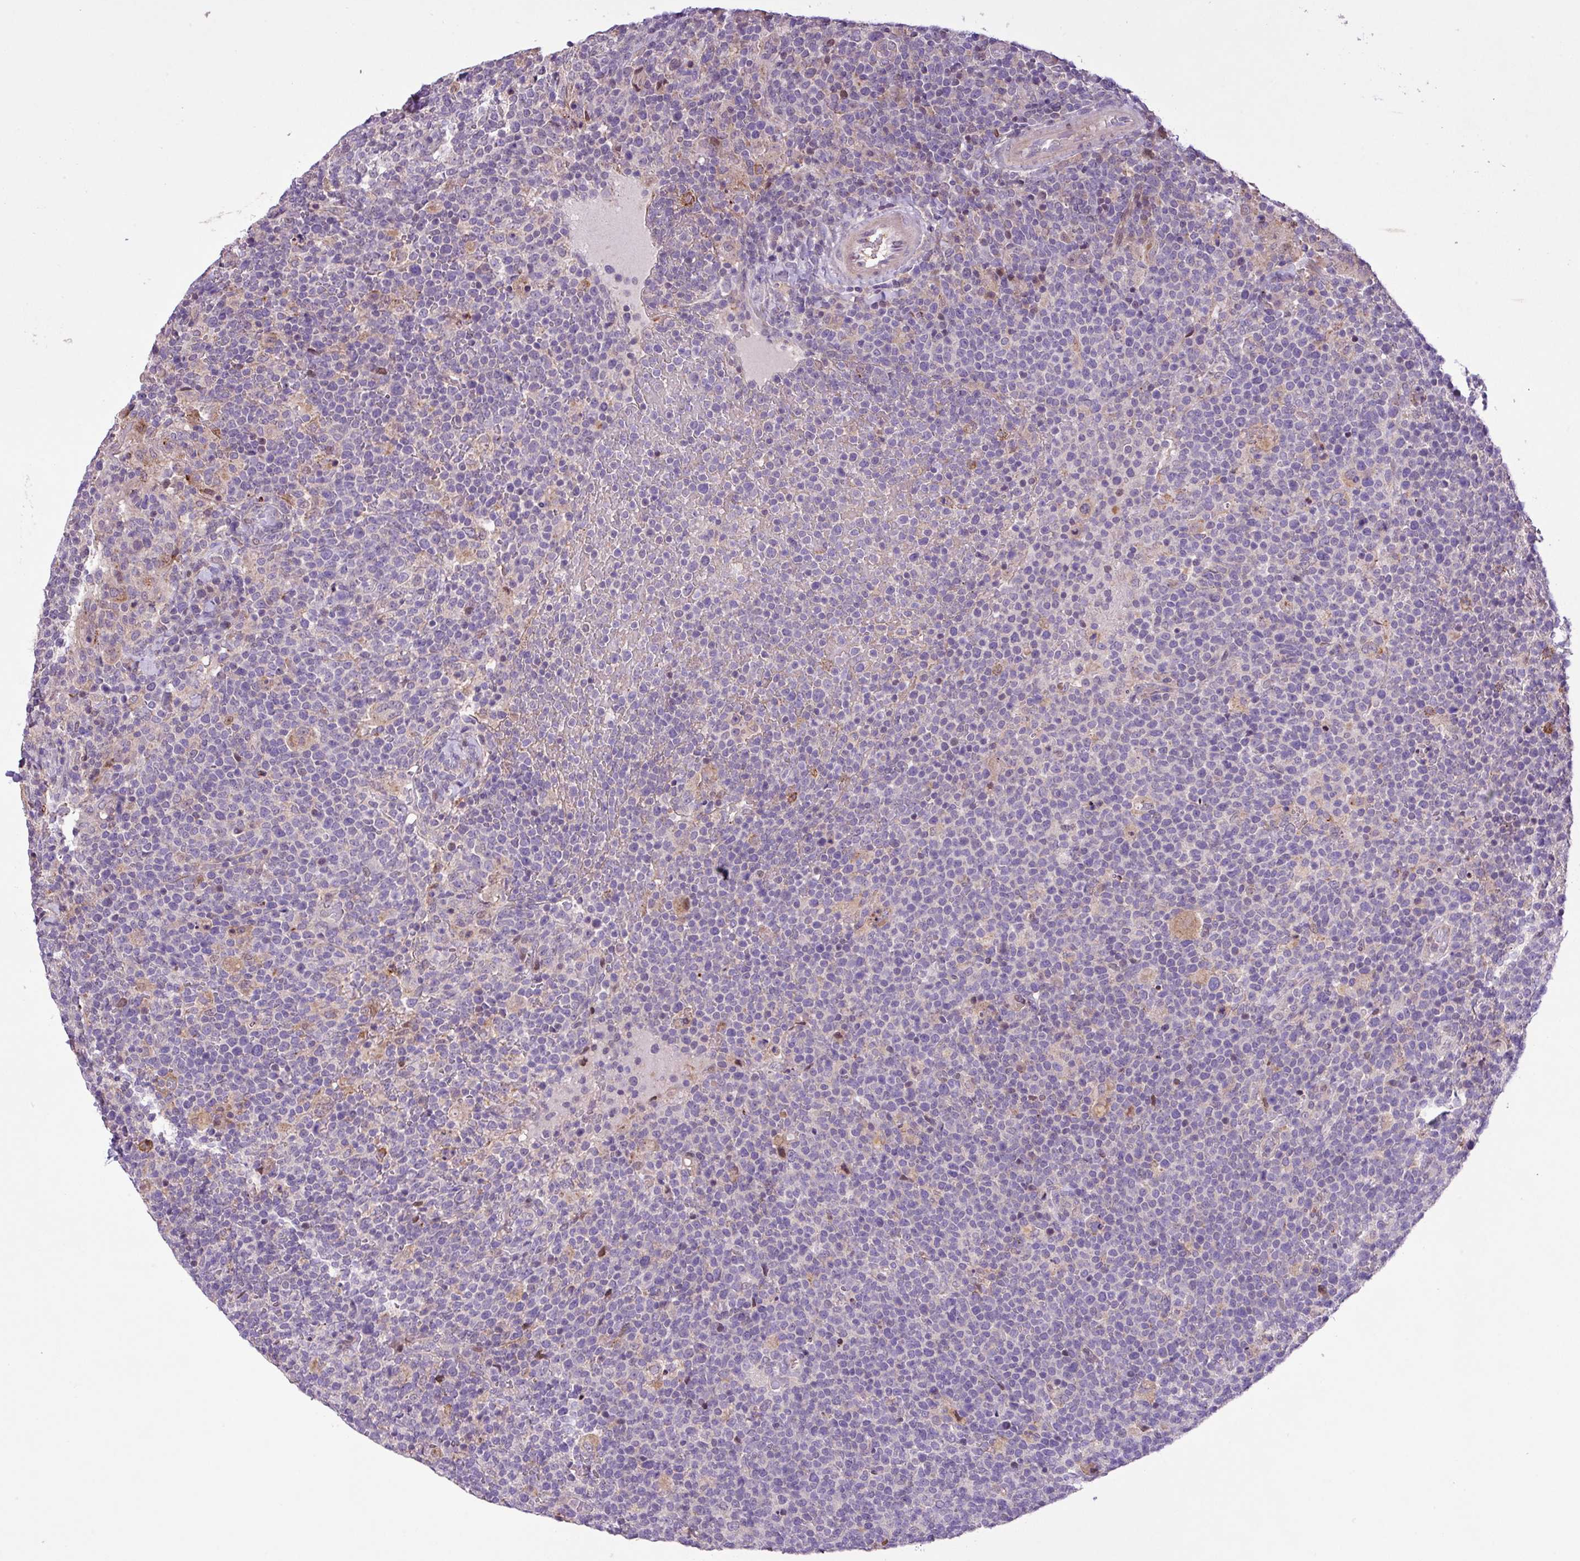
{"staining": {"intensity": "negative", "quantity": "none", "location": "none"}, "tissue": "lymphoma", "cell_type": "Tumor cells", "image_type": "cancer", "snomed": [{"axis": "morphology", "description": "Malignant lymphoma, non-Hodgkin's type, High grade"}, {"axis": "topography", "description": "Lymph node"}], "caption": "Immunohistochemistry (IHC) image of neoplastic tissue: human lymphoma stained with DAB exhibits no significant protein expression in tumor cells. (DAB (3,3'-diaminobenzidine) immunohistochemistry (IHC), high magnification).", "gene": "RPP25L", "patient": {"sex": "male", "age": 61}}